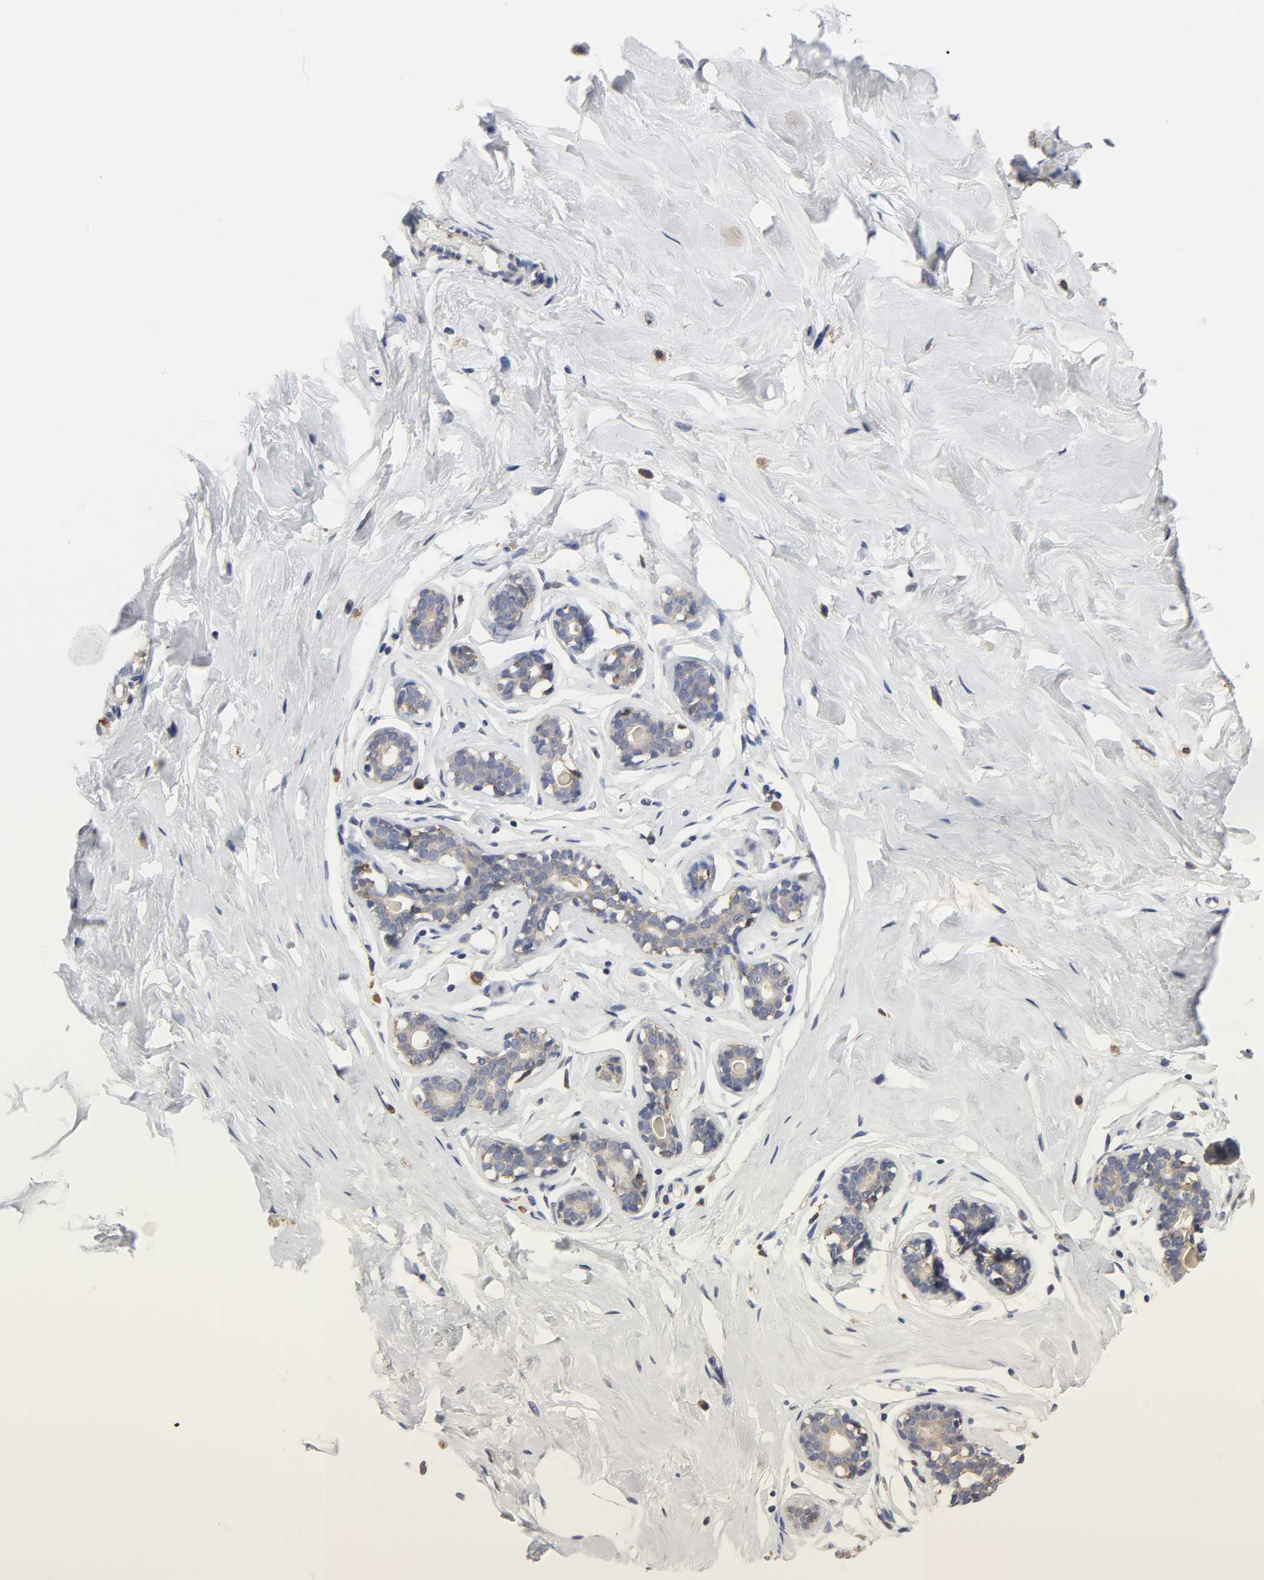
{"staining": {"intensity": "negative", "quantity": "none", "location": "none"}, "tissue": "breast", "cell_type": "Adipocytes", "image_type": "normal", "snomed": [{"axis": "morphology", "description": "Normal tissue, NOS"}, {"axis": "topography", "description": "Breast"}], "caption": "A photomicrograph of human breast is negative for staining in adipocytes. (Stains: DAB (3,3'-diaminobenzidine) immunohistochemistry (IHC) with hematoxylin counter stain, Microscopy: brightfield microscopy at high magnification).", "gene": "HCK", "patient": {"sex": "female", "age": 23}}